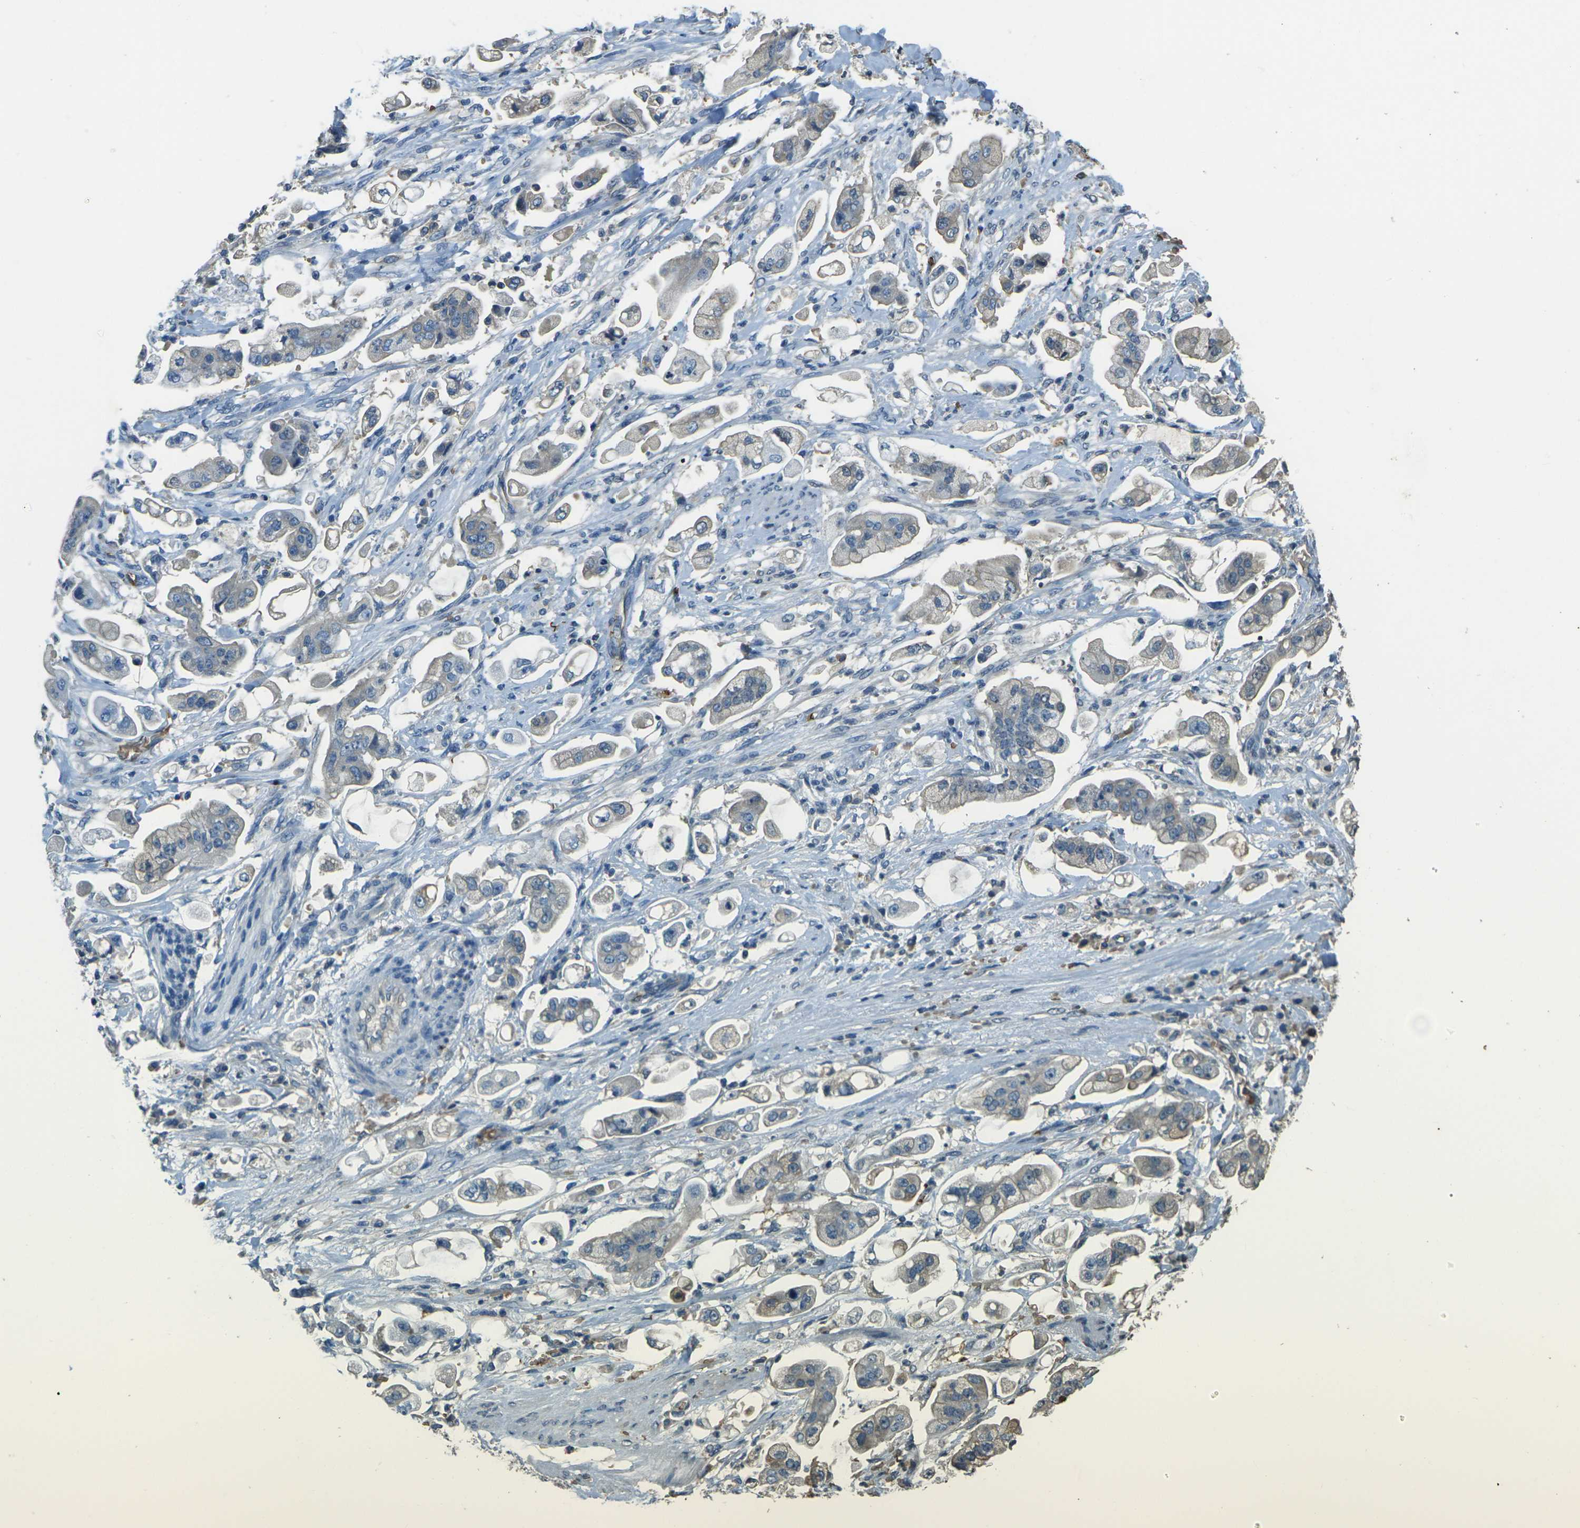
{"staining": {"intensity": "weak", "quantity": ">75%", "location": "cytoplasmic/membranous"}, "tissue": "stomach cancer", "cell_type": "Tumor cells", "image_type": "cancer", "snomed": [{"axis": "morphology", "description": "Adenocarcinoma, NOS"}, {"axis": "topography", "description": "Stomach"}], "caption": "Stomach cancer (adenocarcinoma) was stained to show a protein in brown. There is low levels of weak cytoplasmic/membranous expression in approximately >75% of tumor cells. The staining was performed using DAB (3,3'-diaminobenzidine), with brown indicating positive protein expression. Nuclei are stained blue with hematoxylin.", "gene": "HBB", "patient": {"sex": "male", "age": 62}}